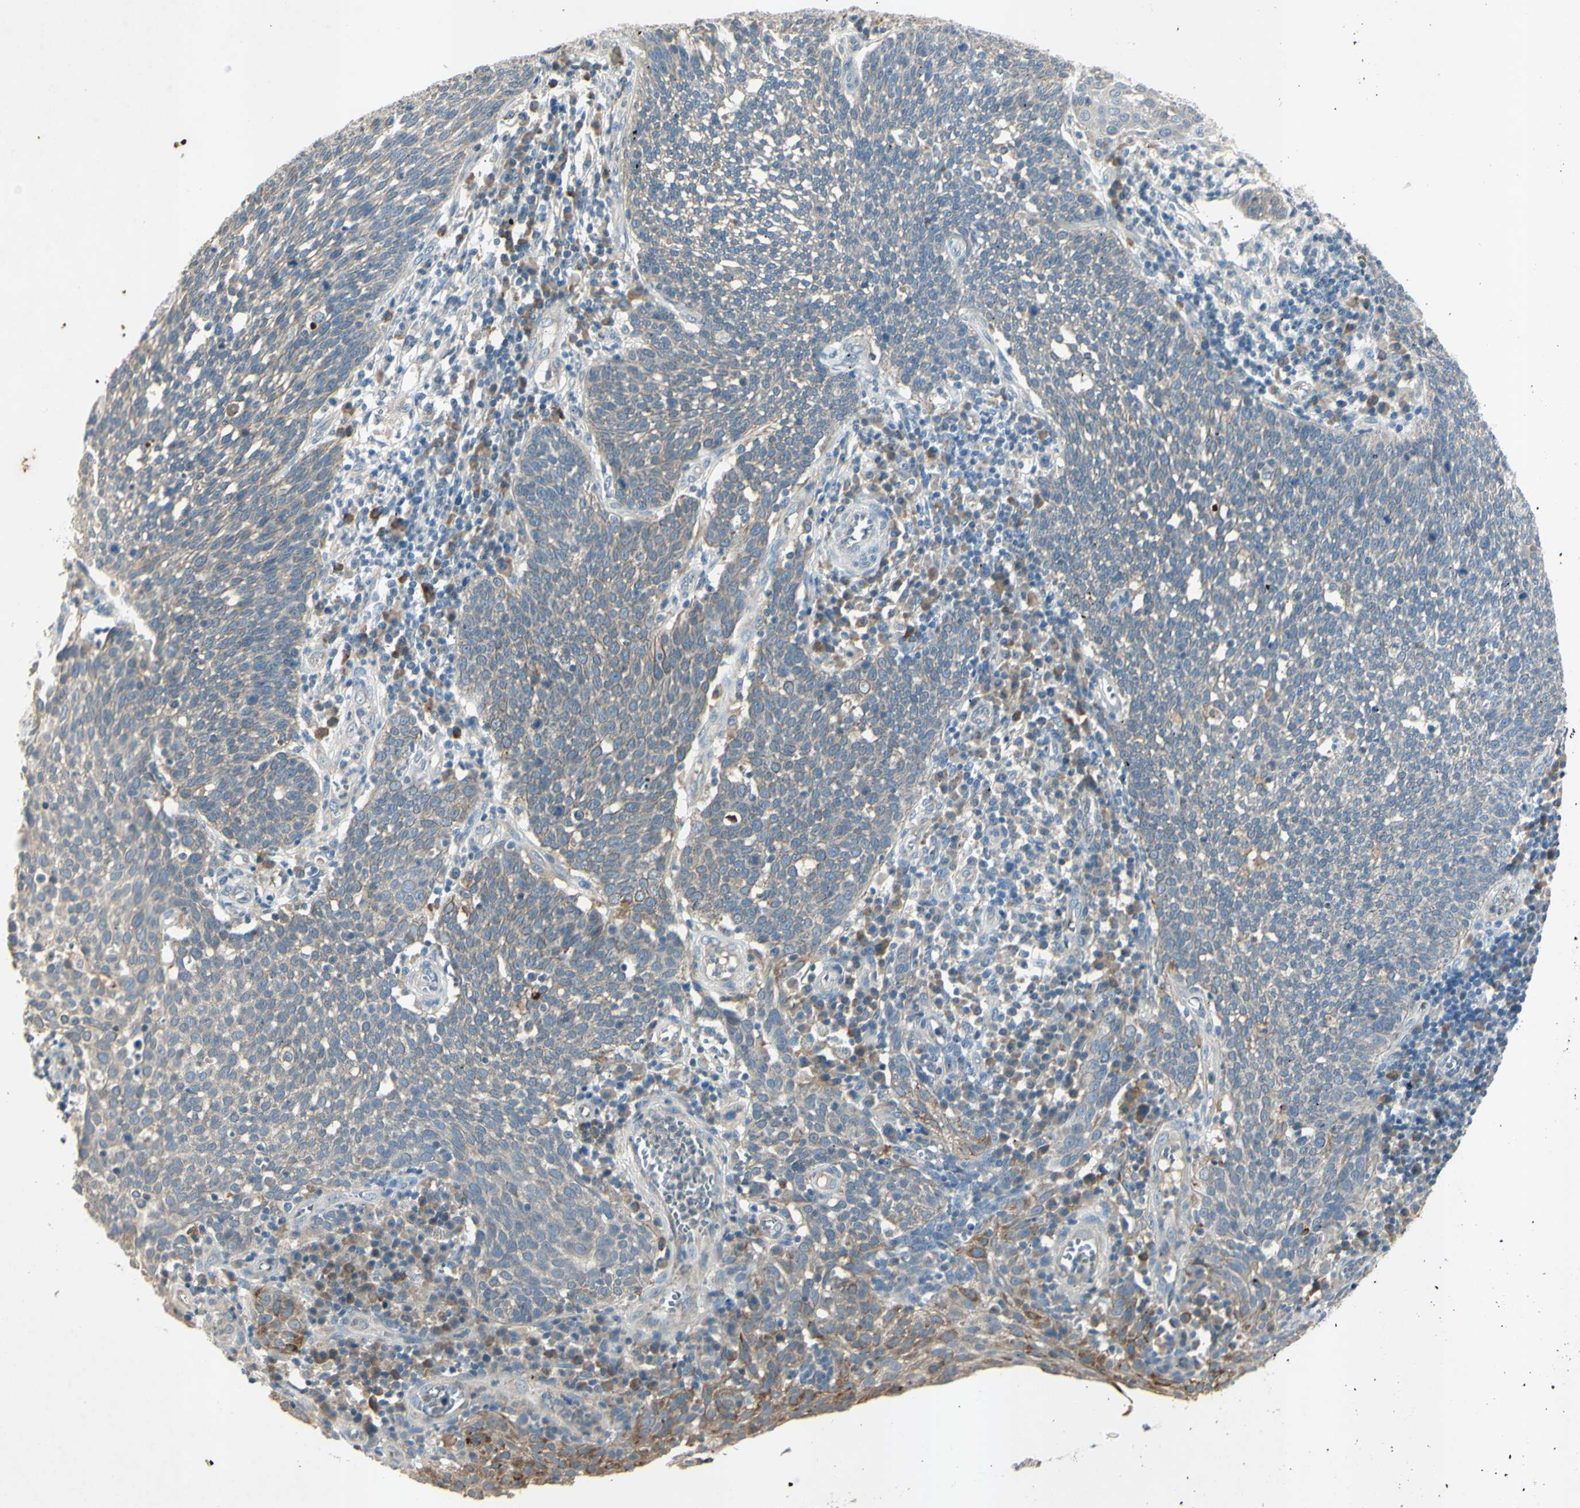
{"staining": {"intensity": "moderate", "quantity": "<25%", "location": "cytoplasmic/membranous"}, "tissue": "cervical cancer", "cell_type": "Tumor cells", "image_type": "cancer", "snomed": [{"axis": "morphology", "description": "Squamous cell carcinoma, NOS"}, {"axis": "topography", "description": "Cervix"}], "caption": "This is an image of immunohistochemistry (IHC) staining of squamous cell carcinoma (cervical), which shows moderate positivity in the cytoplasmic/membranous of tumor cells.", "gene": "AATK", "patient": {"sex": "female", "age": 34}}